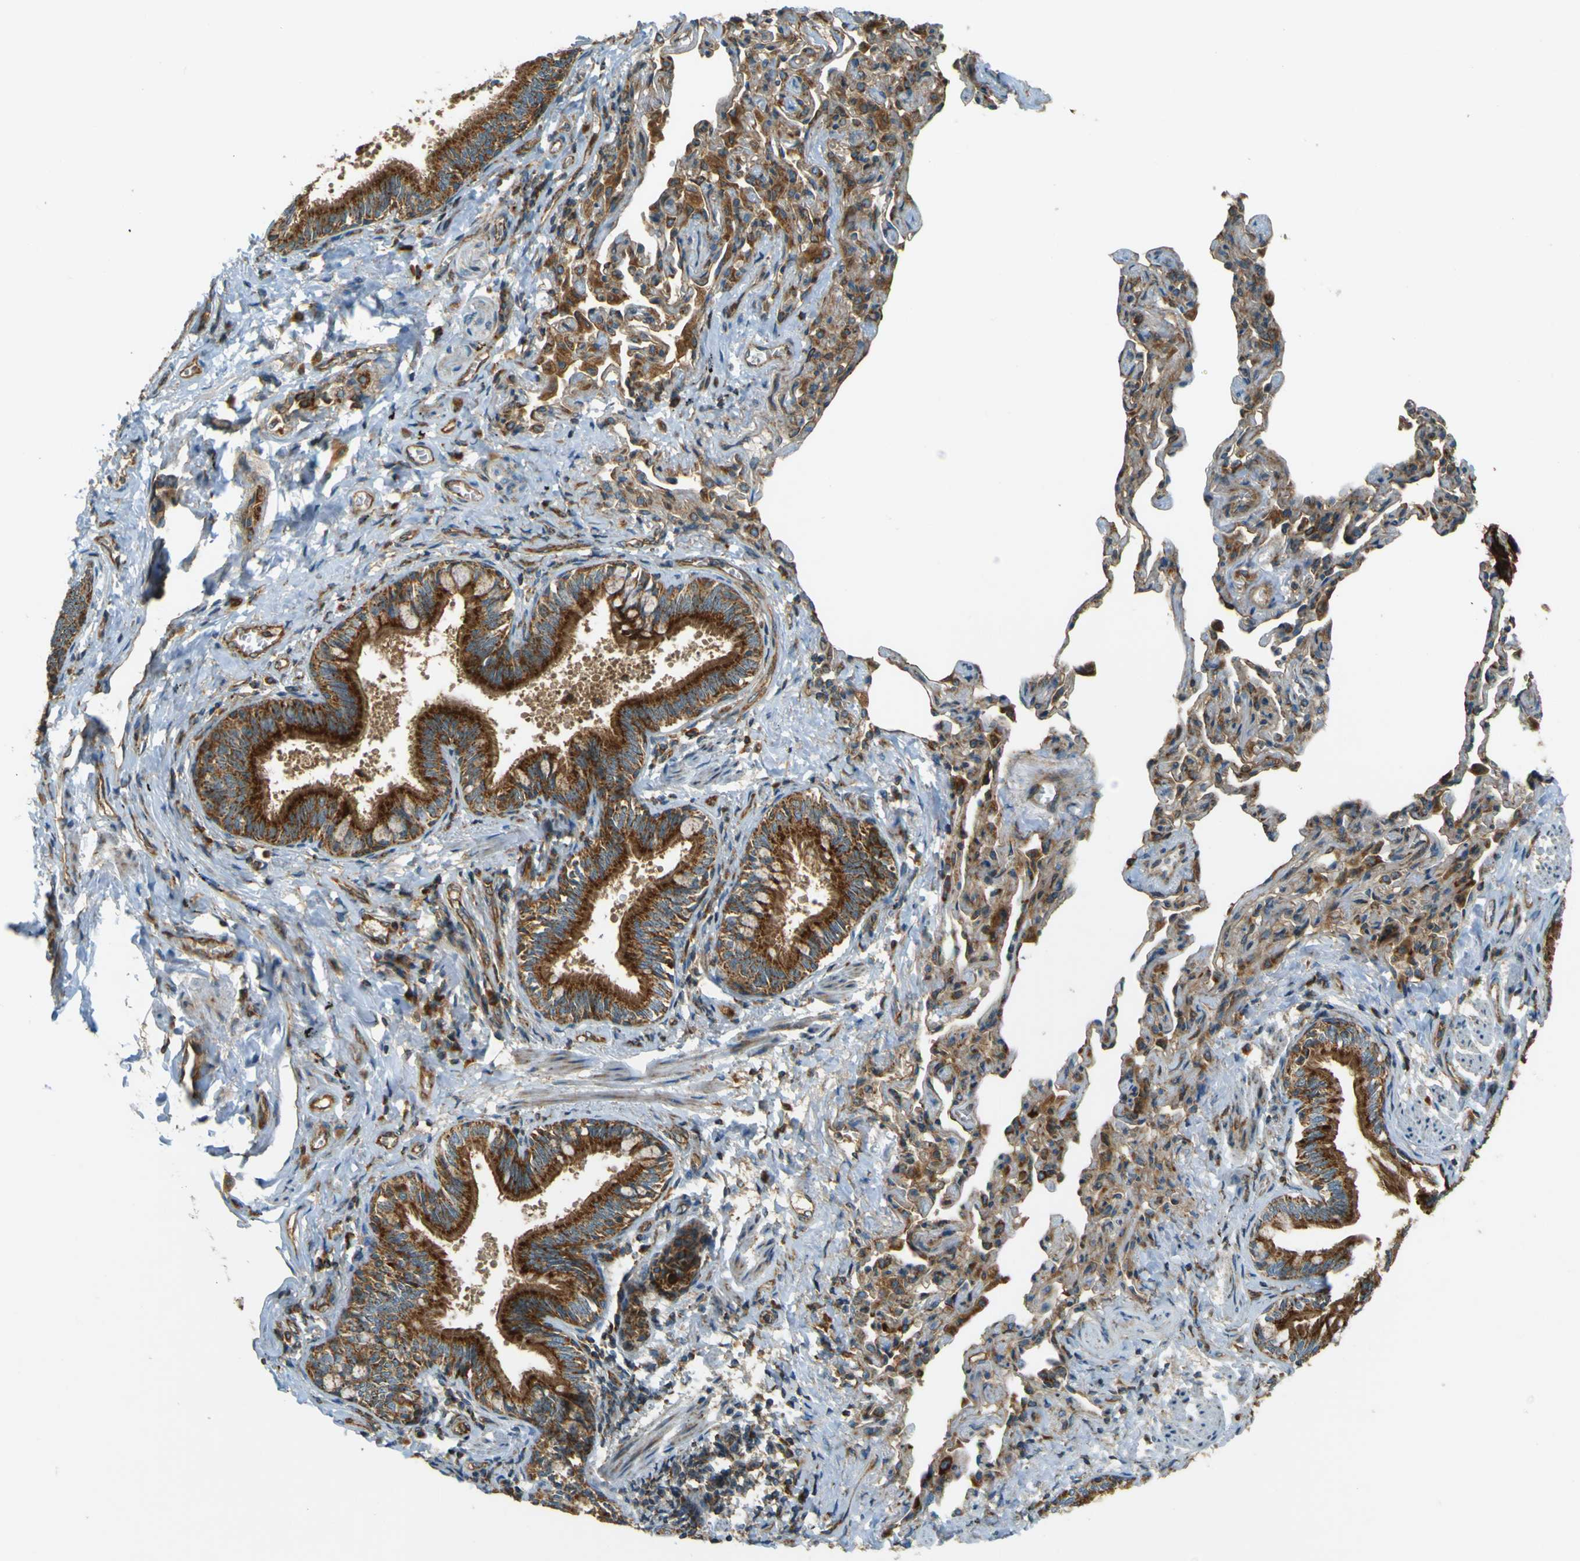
{"staining": {"intensity": "strong", "quantity": ">75%", "location": "cytoplasmic/membranous"}, "tissue": "bronchus", "cell_type": "Respiratory epithelial cells", "image_type": "normal", "snomed": [{"axis": "morphology", "description": "Normal tissue, NOS"}, {"axis": "topography", "description": "Bronchus"}, {"axis": "topography", "description": "Lung"}], "caption": "IHC (DAB) staining of unremarkable bronchus displays strong cytoplasmic/membranous protein positivity in about >75% of respiratory epithelial cells.", "gene": "DNAJC5", "patient": {"sex": "male", "age": 64}}